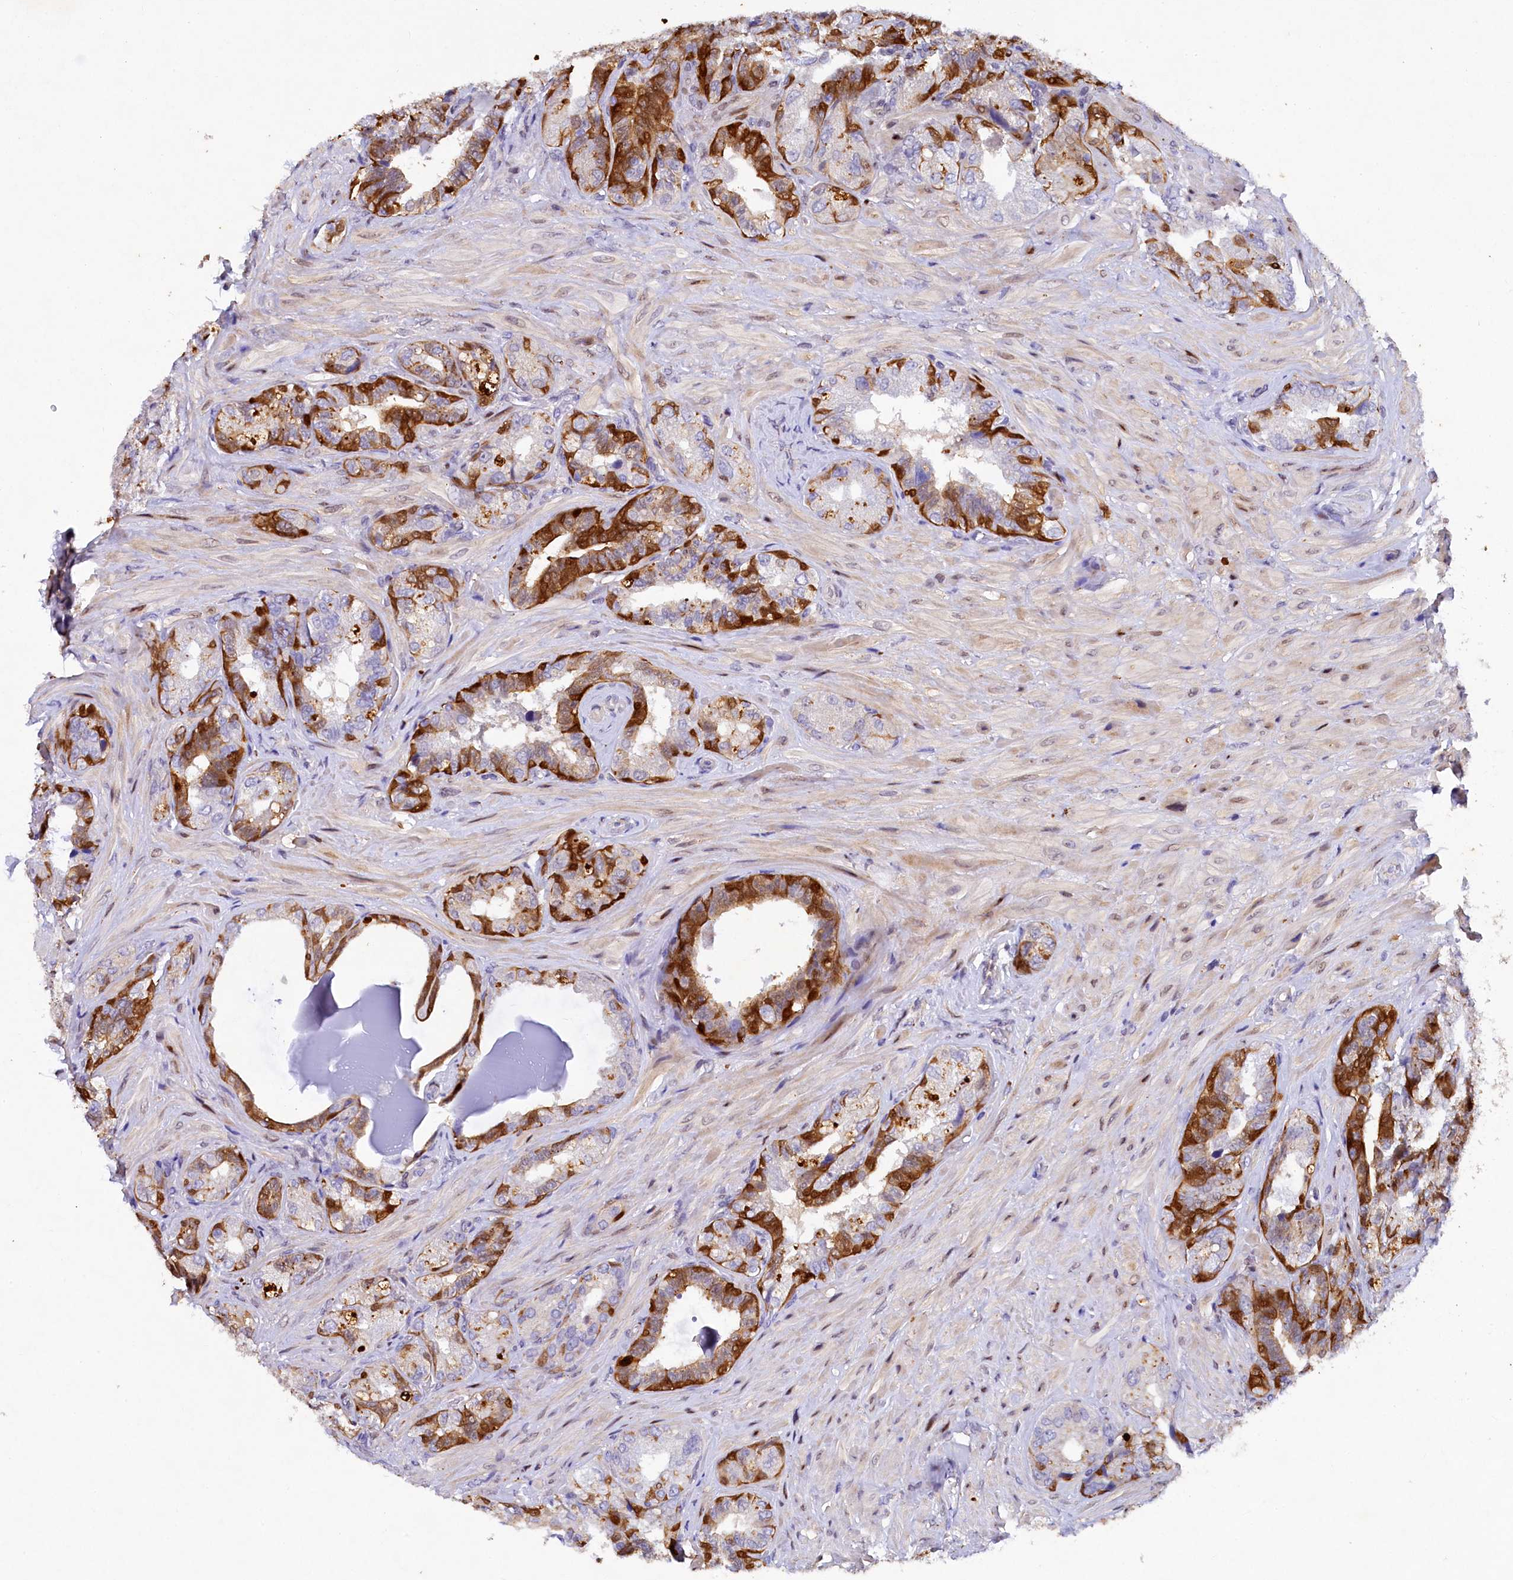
{"staining": {"intensity": "strong", "quantity": "25%-75%", "location": "cytoplasmic/membranous"}, "tissue": "seminal vesicle", "cell_type": "Glandular cells", "image_type": "normal", "snomed": [{"axis": "morphology", "description": "Normal tissue, NOS"}, {"axis": "topography", "description": "Prostate and seminal vesicle, NOS"}, {"axis": "topography", "description": "Prostate"}, {"axis": "topography", "description": "Seminal veicle"}], "caption": "Immunohistochemical staining of normal seminal vesicle reveals high levels of strong cytoplasmic/membranous expression in approximately 25%-75% of glandular cells. The staining was performed using DAB, with brown indicating positive protein expression. Nuclei are stained blue with hematoxylin.", "gene": "TGDS", "patient": {"sex": "male", "age": 67}}